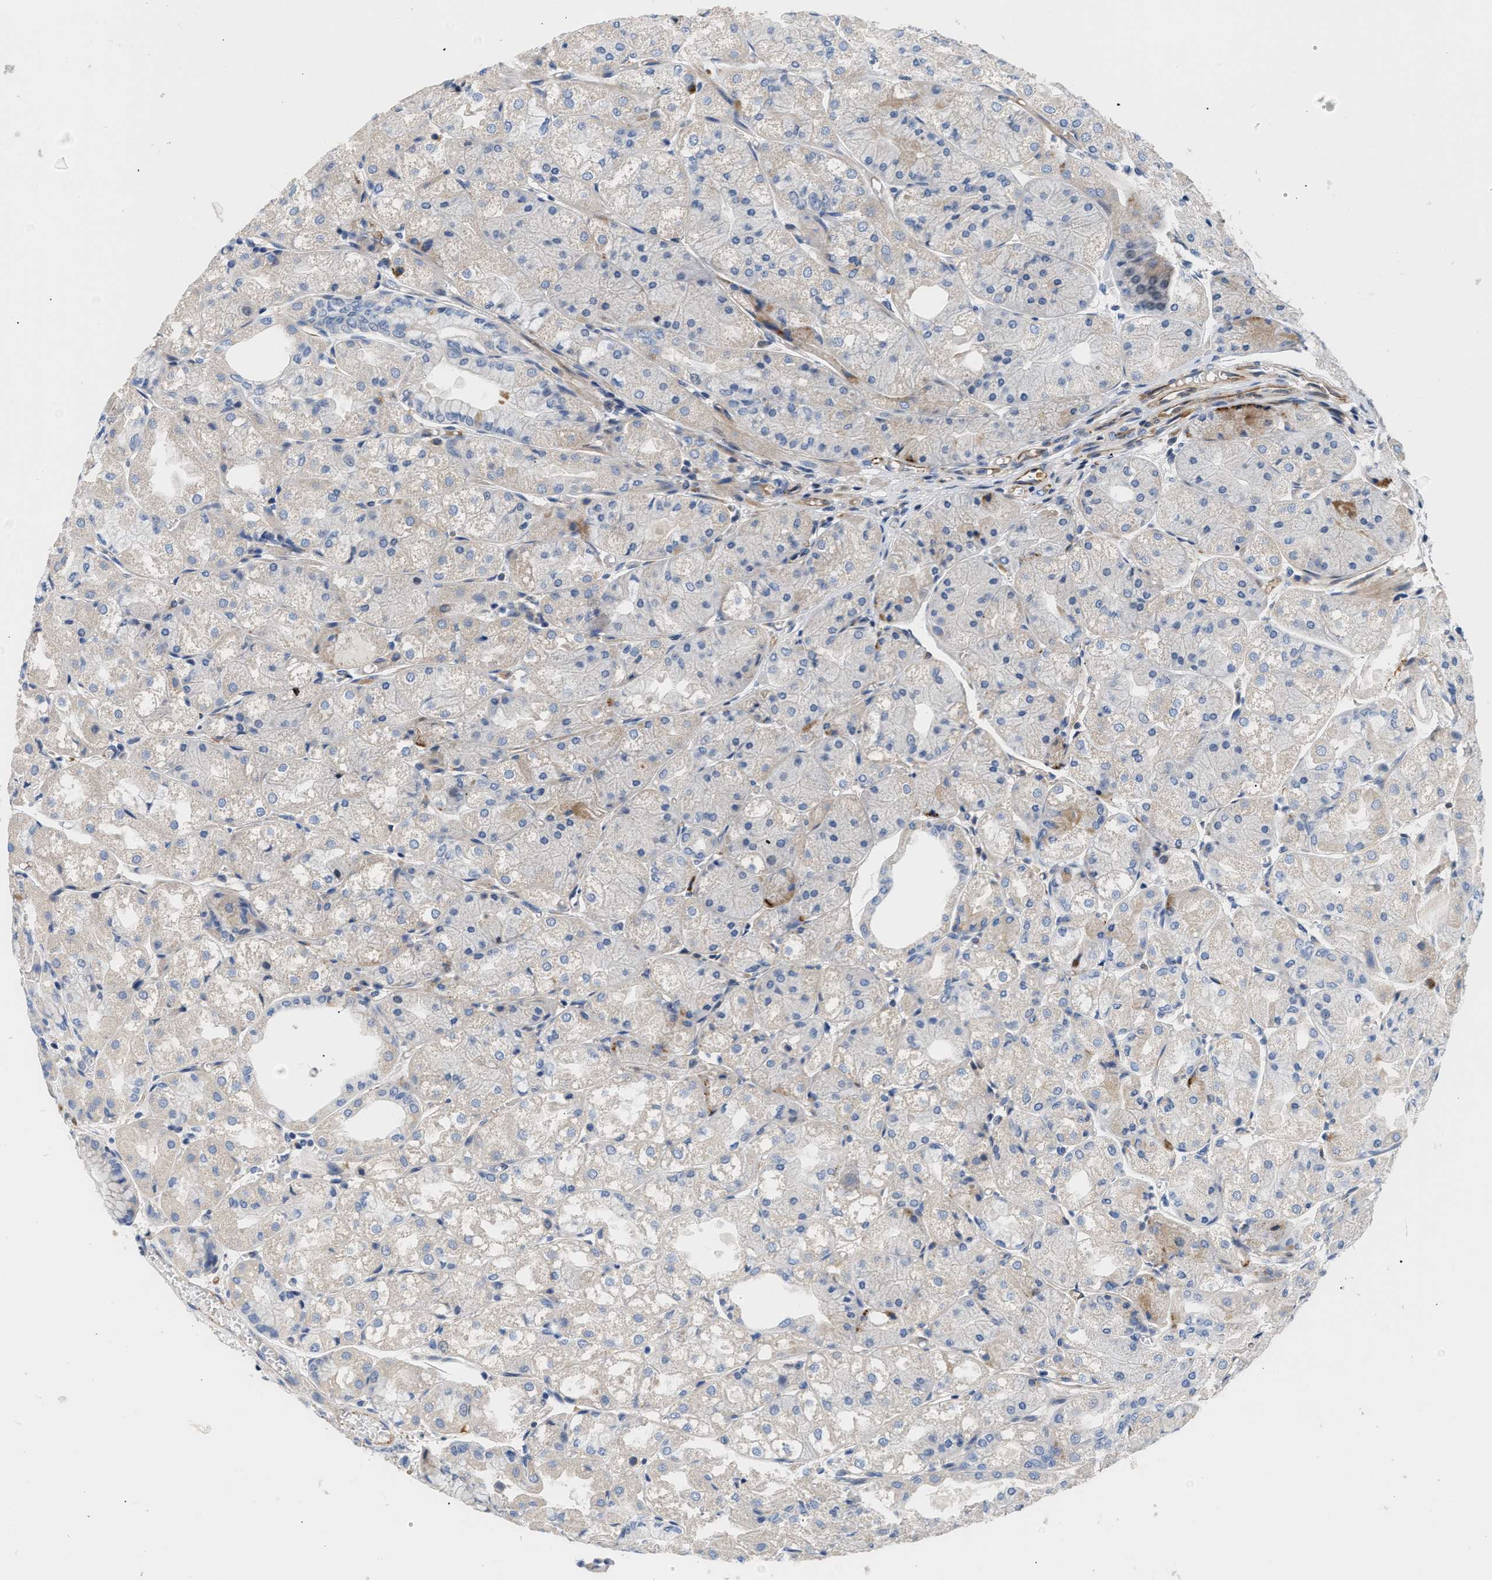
{"staining": {"intensity": "negative", "quantity": "none", "location": "none"}, "tissue": "stomach", "cell_type": "Glandular cells", "image_type": "normal", "snomed": [{"axis": "morphology", "description": "Normal tissue, NOS"}, {"axis": "topography", "description": "Stomach, upper"}], "caption": "Immunohistochemistry (IHC) of benign stomach shows no staining in glandular cells.", "gene": "TFPI", "patient": {"sex": "male", "age": 72}}